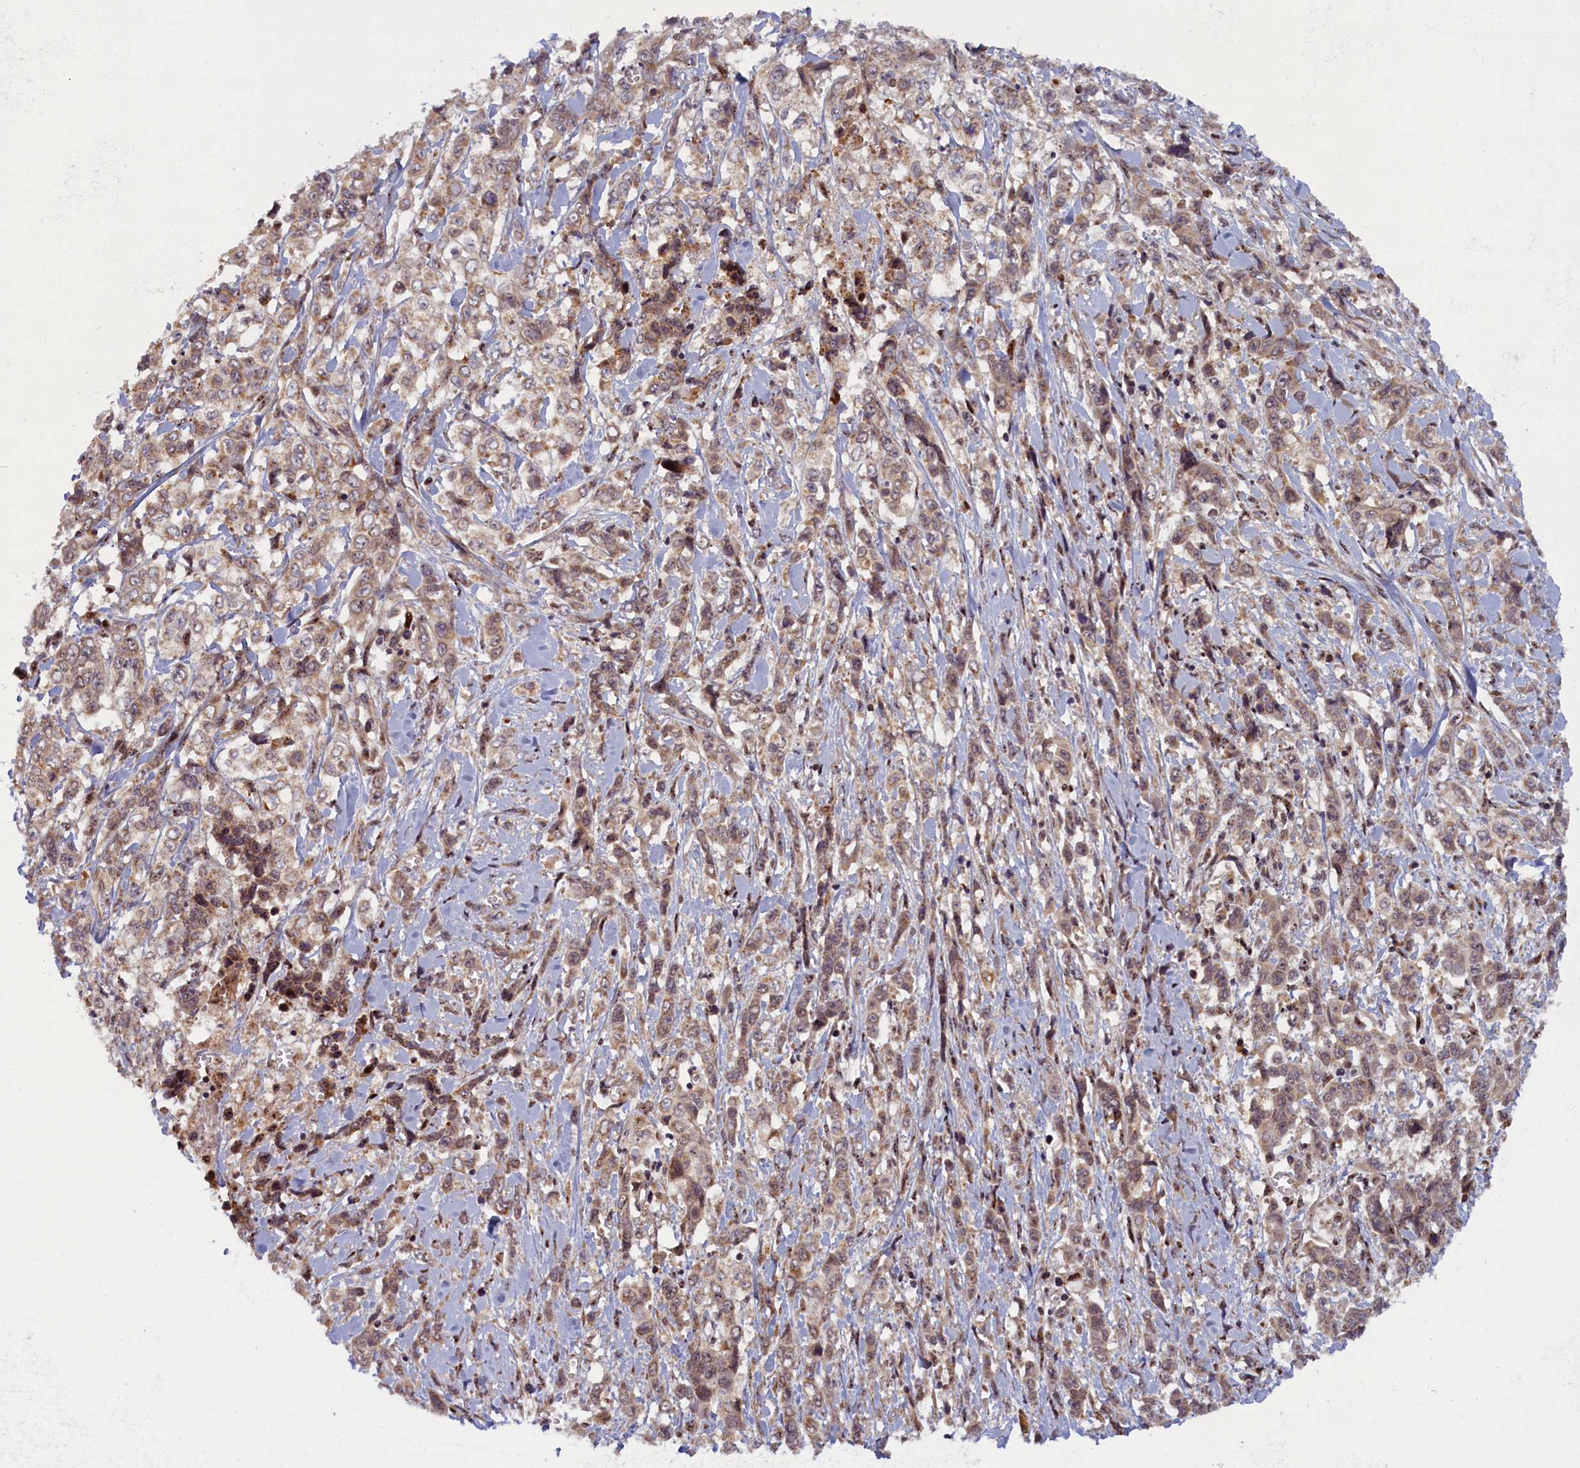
{"staining": {"intensity": "weak", "quantity": ">75%", "location": "cytoplasmic/membranous,nuclear"}, "tissue": "stomach cancer", "cell_type": "Tumor cells", "image_type": "cancer", "snomed": [{"axis": "morphology", "description": "Adenocarcinoma, NOS"}, {"axis": "topography", "description": "Stomach, upper"}], "caption": "Stomach cancer stained with a brown dye reveals weak cytoplasmic/membranous and nuclear positive staining in approximately >75% of tumor cells.", "gene": "PLA2G10", "patient": {"sex": "male", "age": 62}}